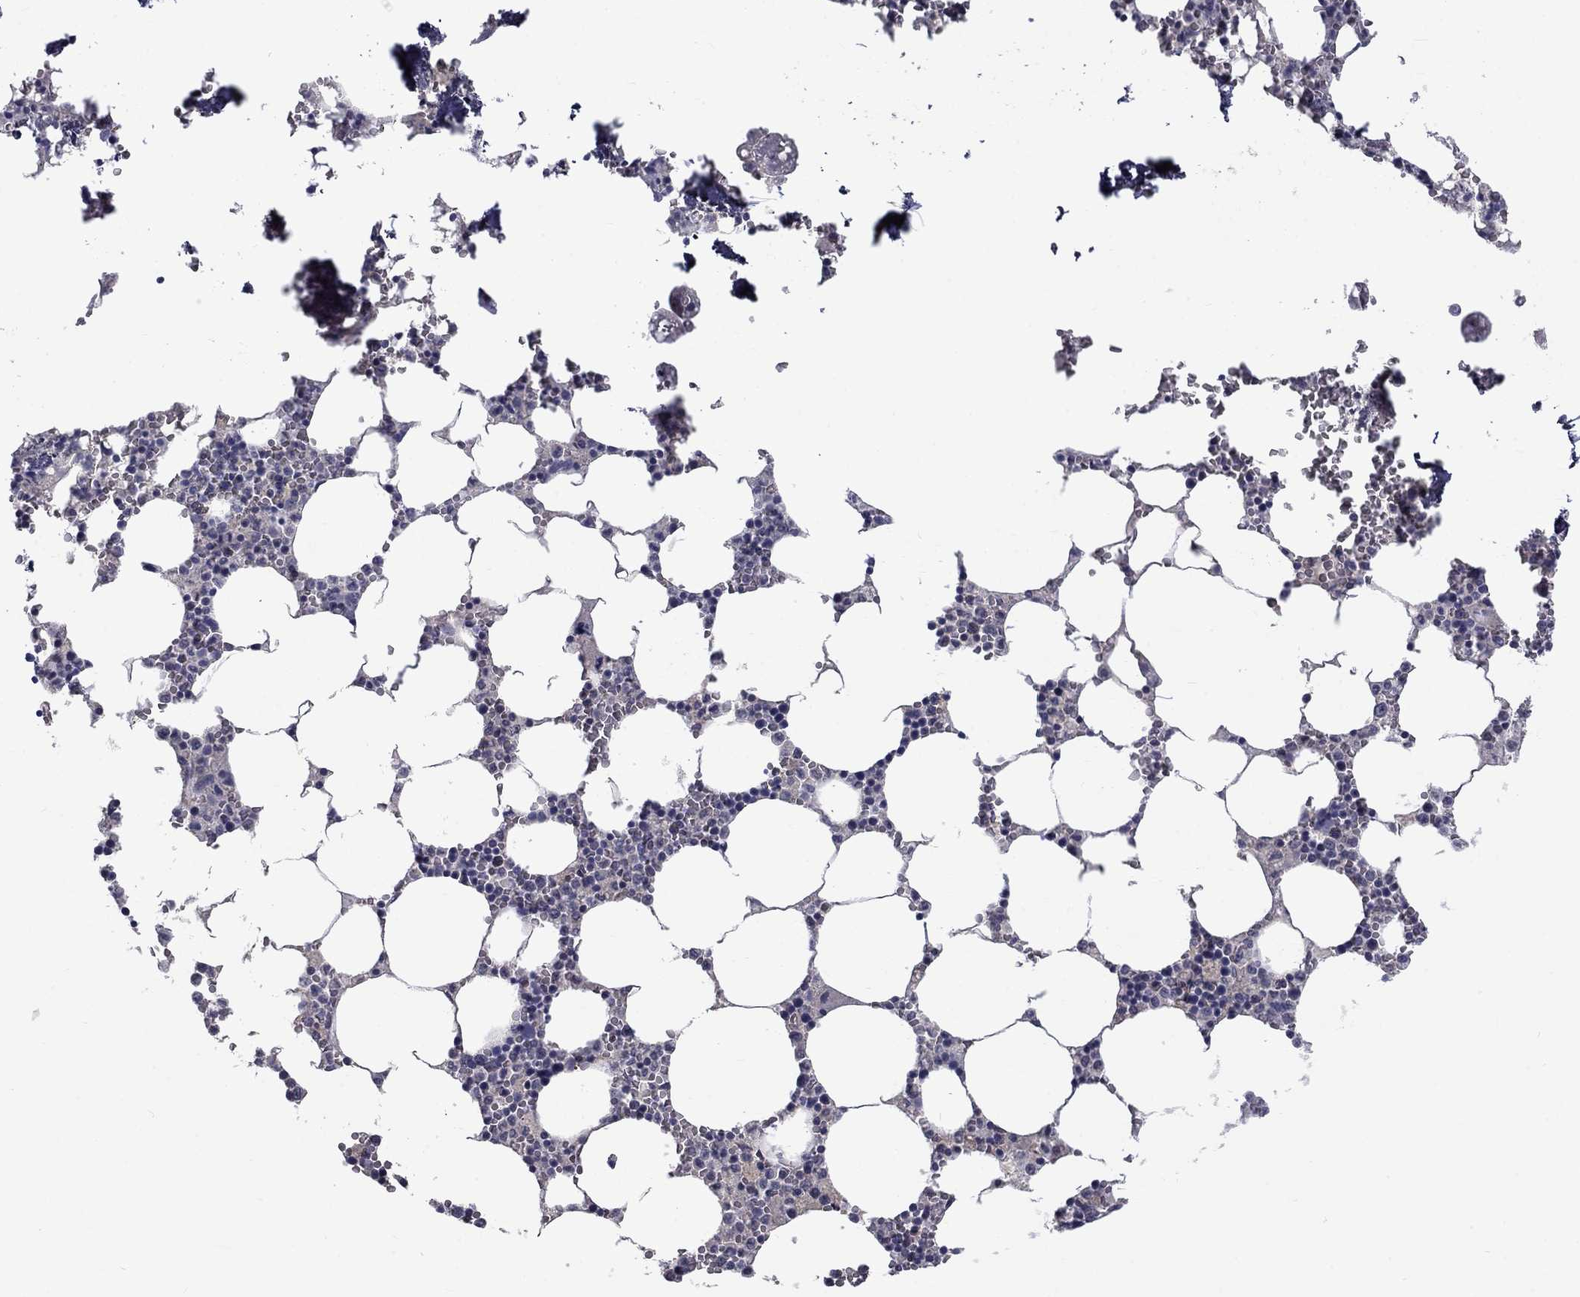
{"staining": {"intensity": "negative", "quantity": "none", "location": "none"}, "tissue": "bone marrow", "cell_type": "Hematopoietic cells", "image_type": "normal", "snomed": [{"axis": "morphology", "description": "Normal tissue, NOS"}, {"axis": "topography", "description": "Bone marrow"}], "caption": "Immunohistochemical staining of benign bone marrow shows no significant staining in hematopoietic cells.", "gene": "SLC39A14", "patient": {"sex": "female", "age": 64}}